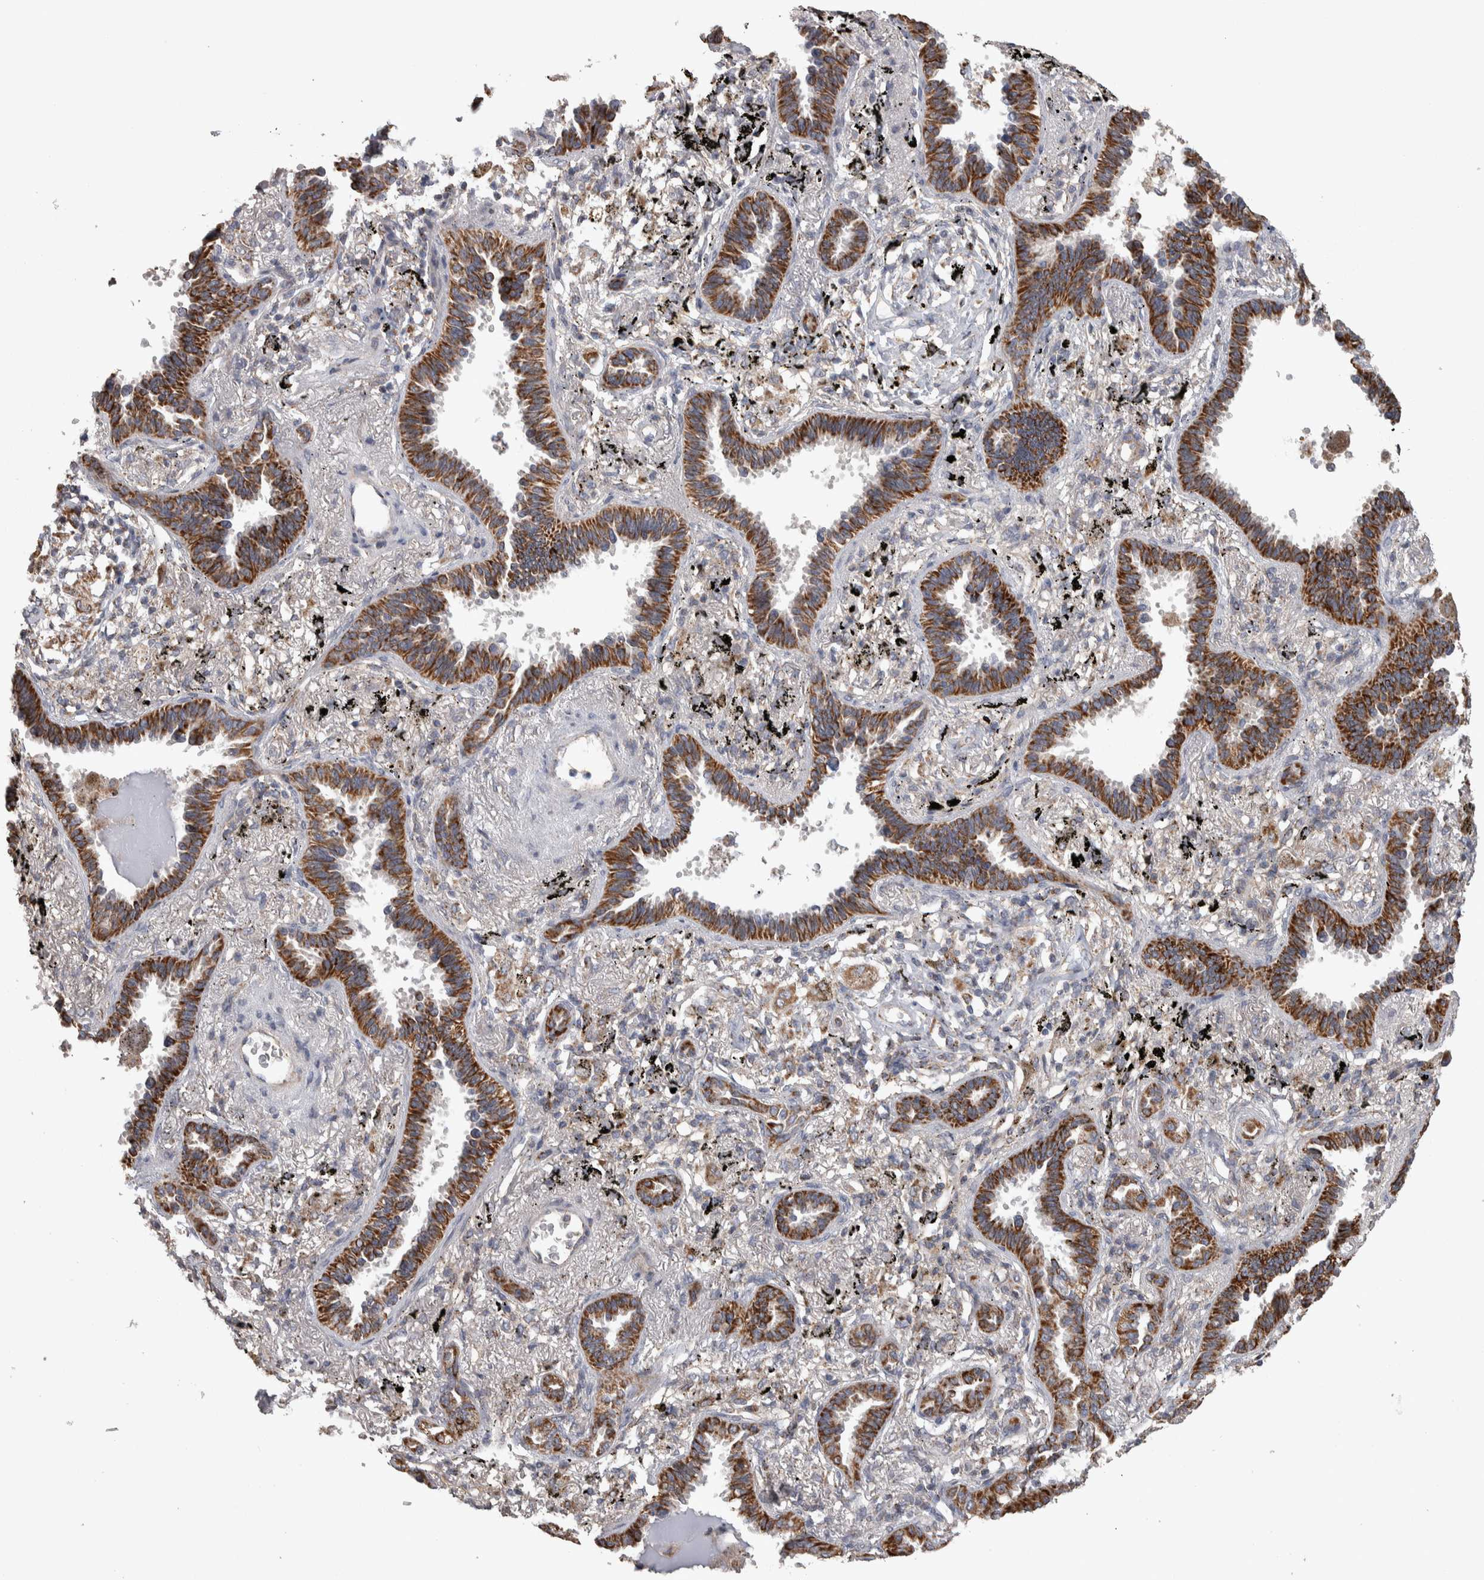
{"staining": {"intensity": "moderate", "quantity": ">75%", "location": "cytoplasmic/membranous"}, "tissue": "lung cancer", "cell_type": "Tumor cells", "image_type": "cancer", "snomed": [{"axis": "morphology", "description": "Adenocarcinoma, NOS"}, {"axis": "topography", "description": "Lung"}], "caption": "Protein expression by immunohistochemistry (IHC) demonstrates moderate cytoplasmic/membranous staining in about >75% of tumor cells in adenocarcinoma (lung).", "gene": "SCO1", "patient": {"sex": "male", "age": 59}}